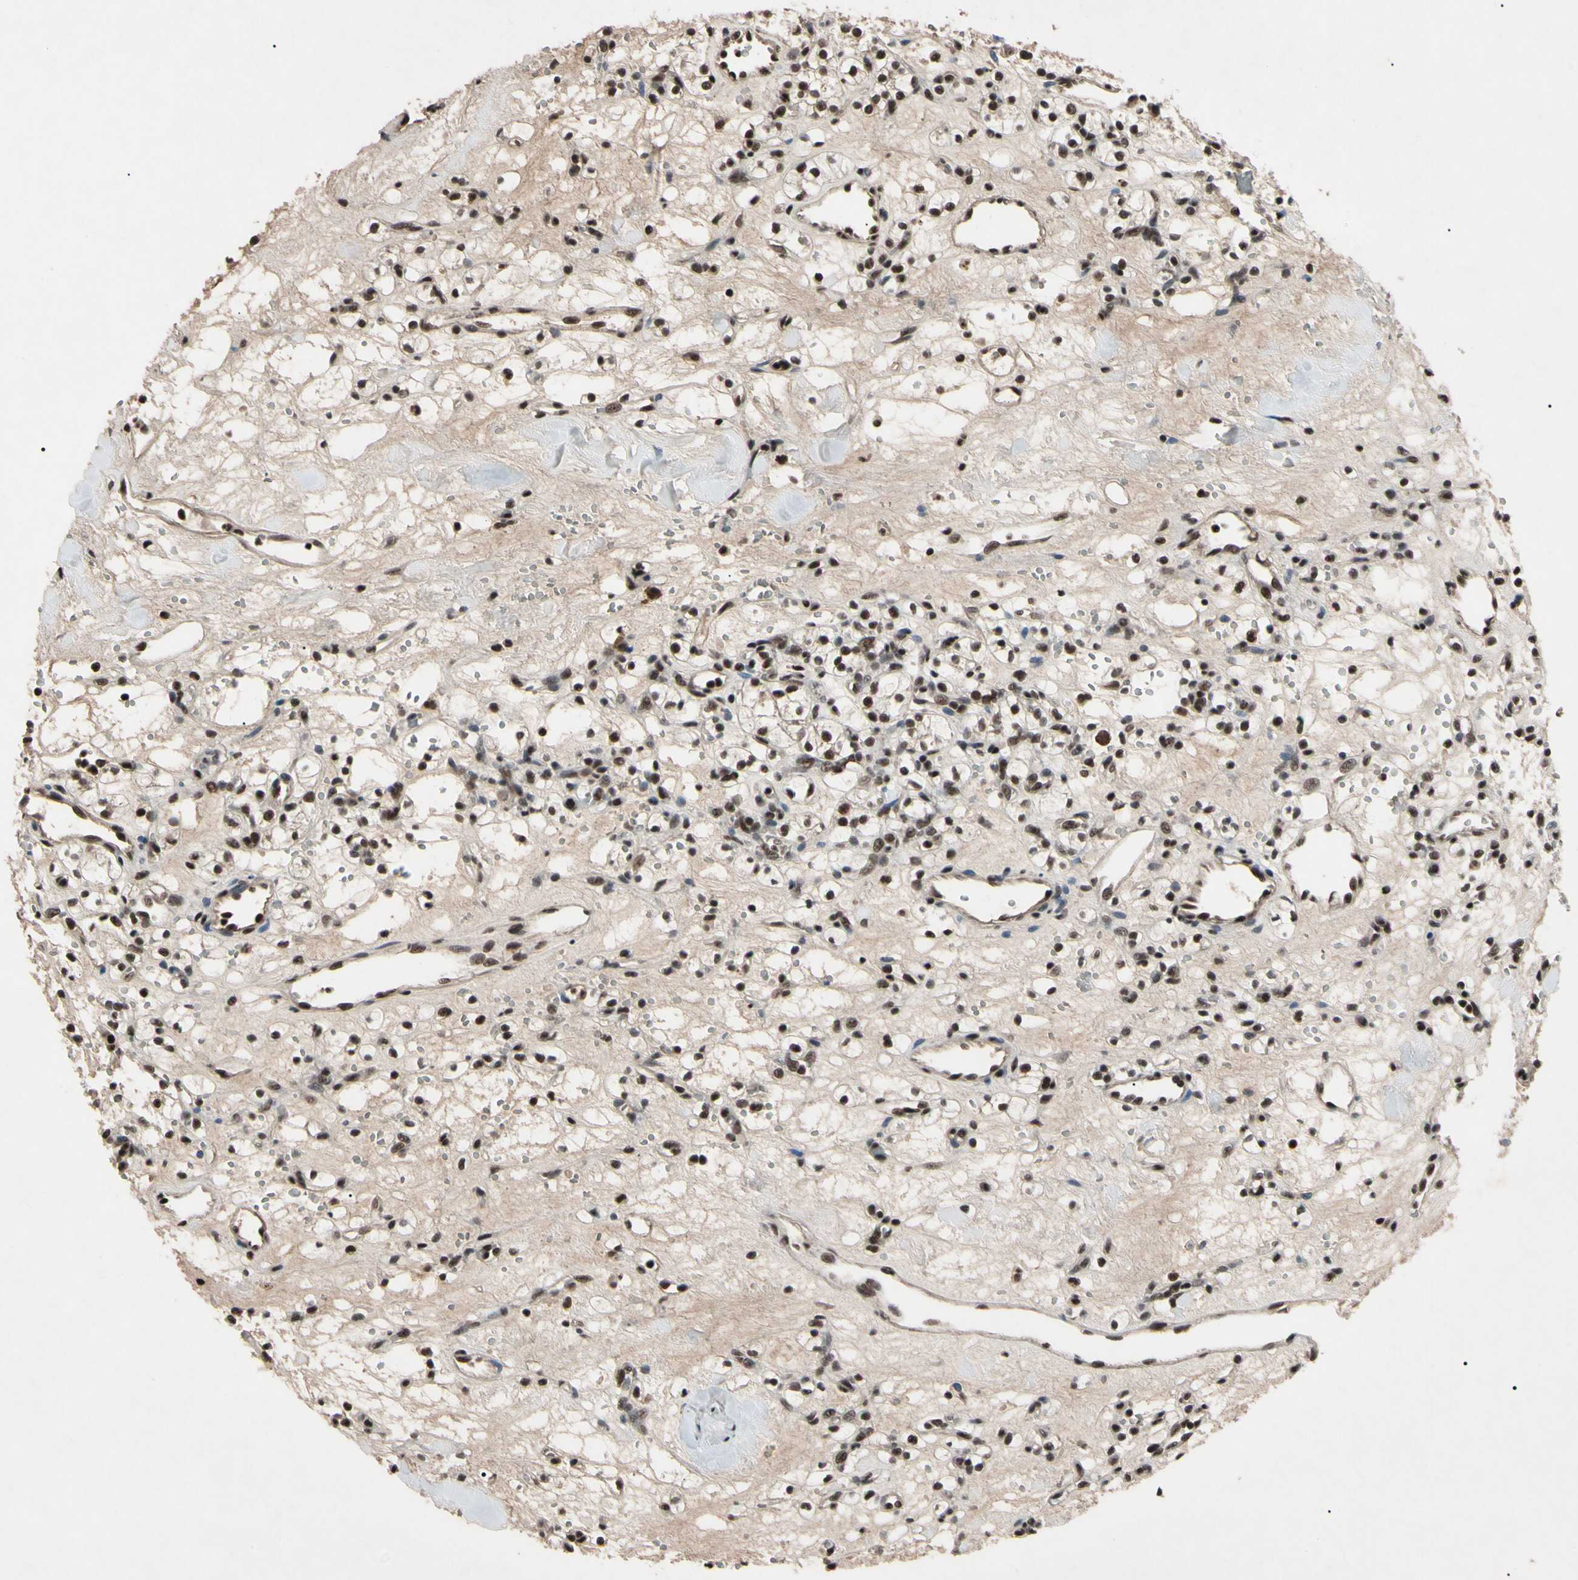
{"staining": {"intensity": "moderate", "quantity": ">75%", "location": "nuclear"}, "tissue": "renal cancer", "cell_type": "Tumor cells", "image_type": "cancer", "snomed": [{"axis": "morphology", "description": "Adenocarcinoma, NOS"}, {"axis": "topography", "description": "Kidney"}], "caption": "IHC (DAB (3,3'-diaminobenzidine)) staining of human renal cancer (adenocarcinoma) reveals moderate nuclear protein positivity in about >75% of tumor cells.", "gene": "YY1", "patient": {"sex": "female", "age": 60}}